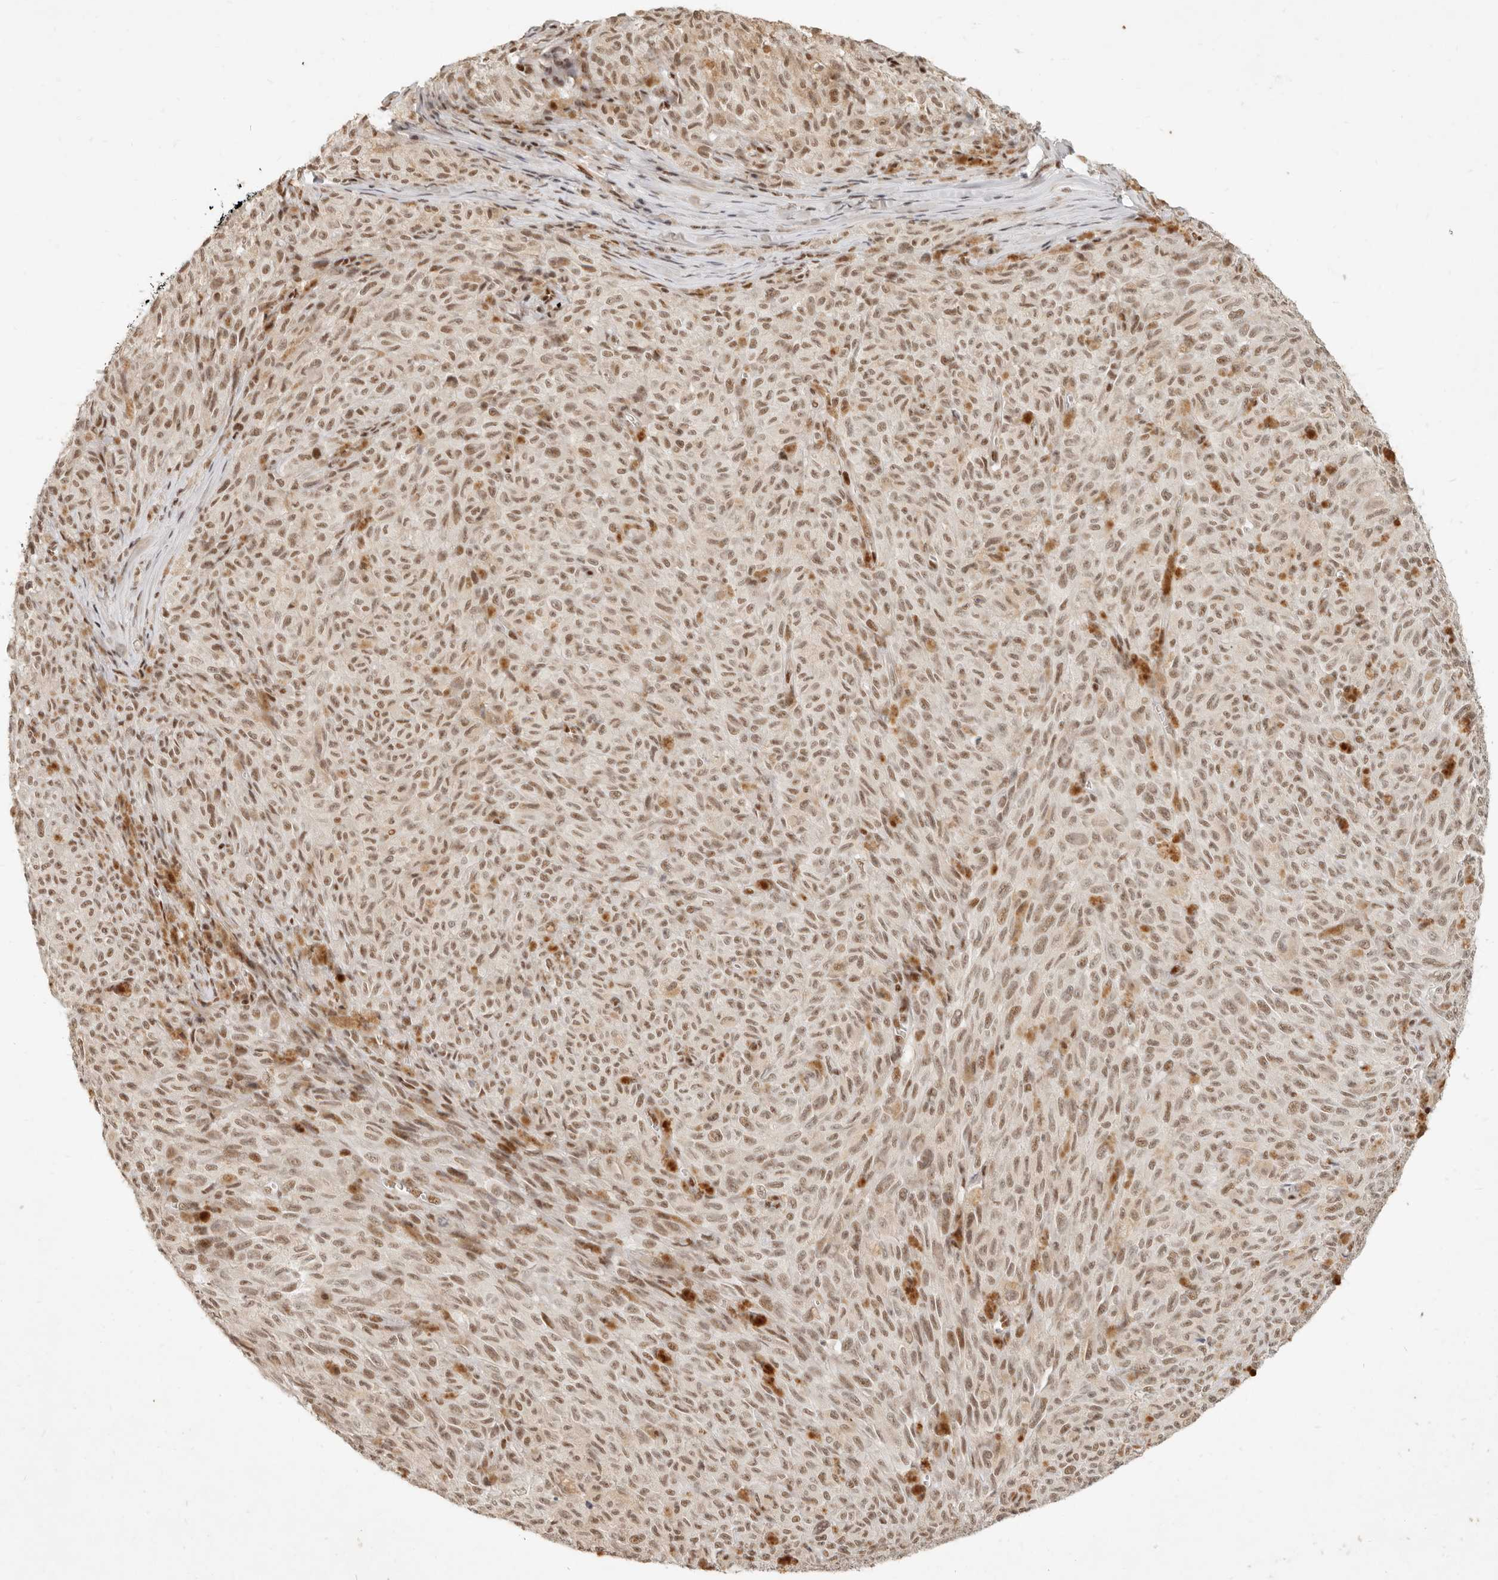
{"staining": {"intensity": "moderate", "quantity": ">75%", "location": "nuclear"}, "tissue": "melanoma", "cell_type": "Tumor cells", "image_type": "cancer", "snomed": [{"axis": "morphology", "description": "Malignant melanoma, NOS"}, {"axis": "topography", "description": "Skin"}], "caption": "An immunohistochemistry (IHC) image of tumor tissue is shown. Protein staining in brown labels moderate nuclear positivity in malignant melanoma within tumor cells.", "gene": "GABPA", "patient": {"sex": "female", "age": 82}}